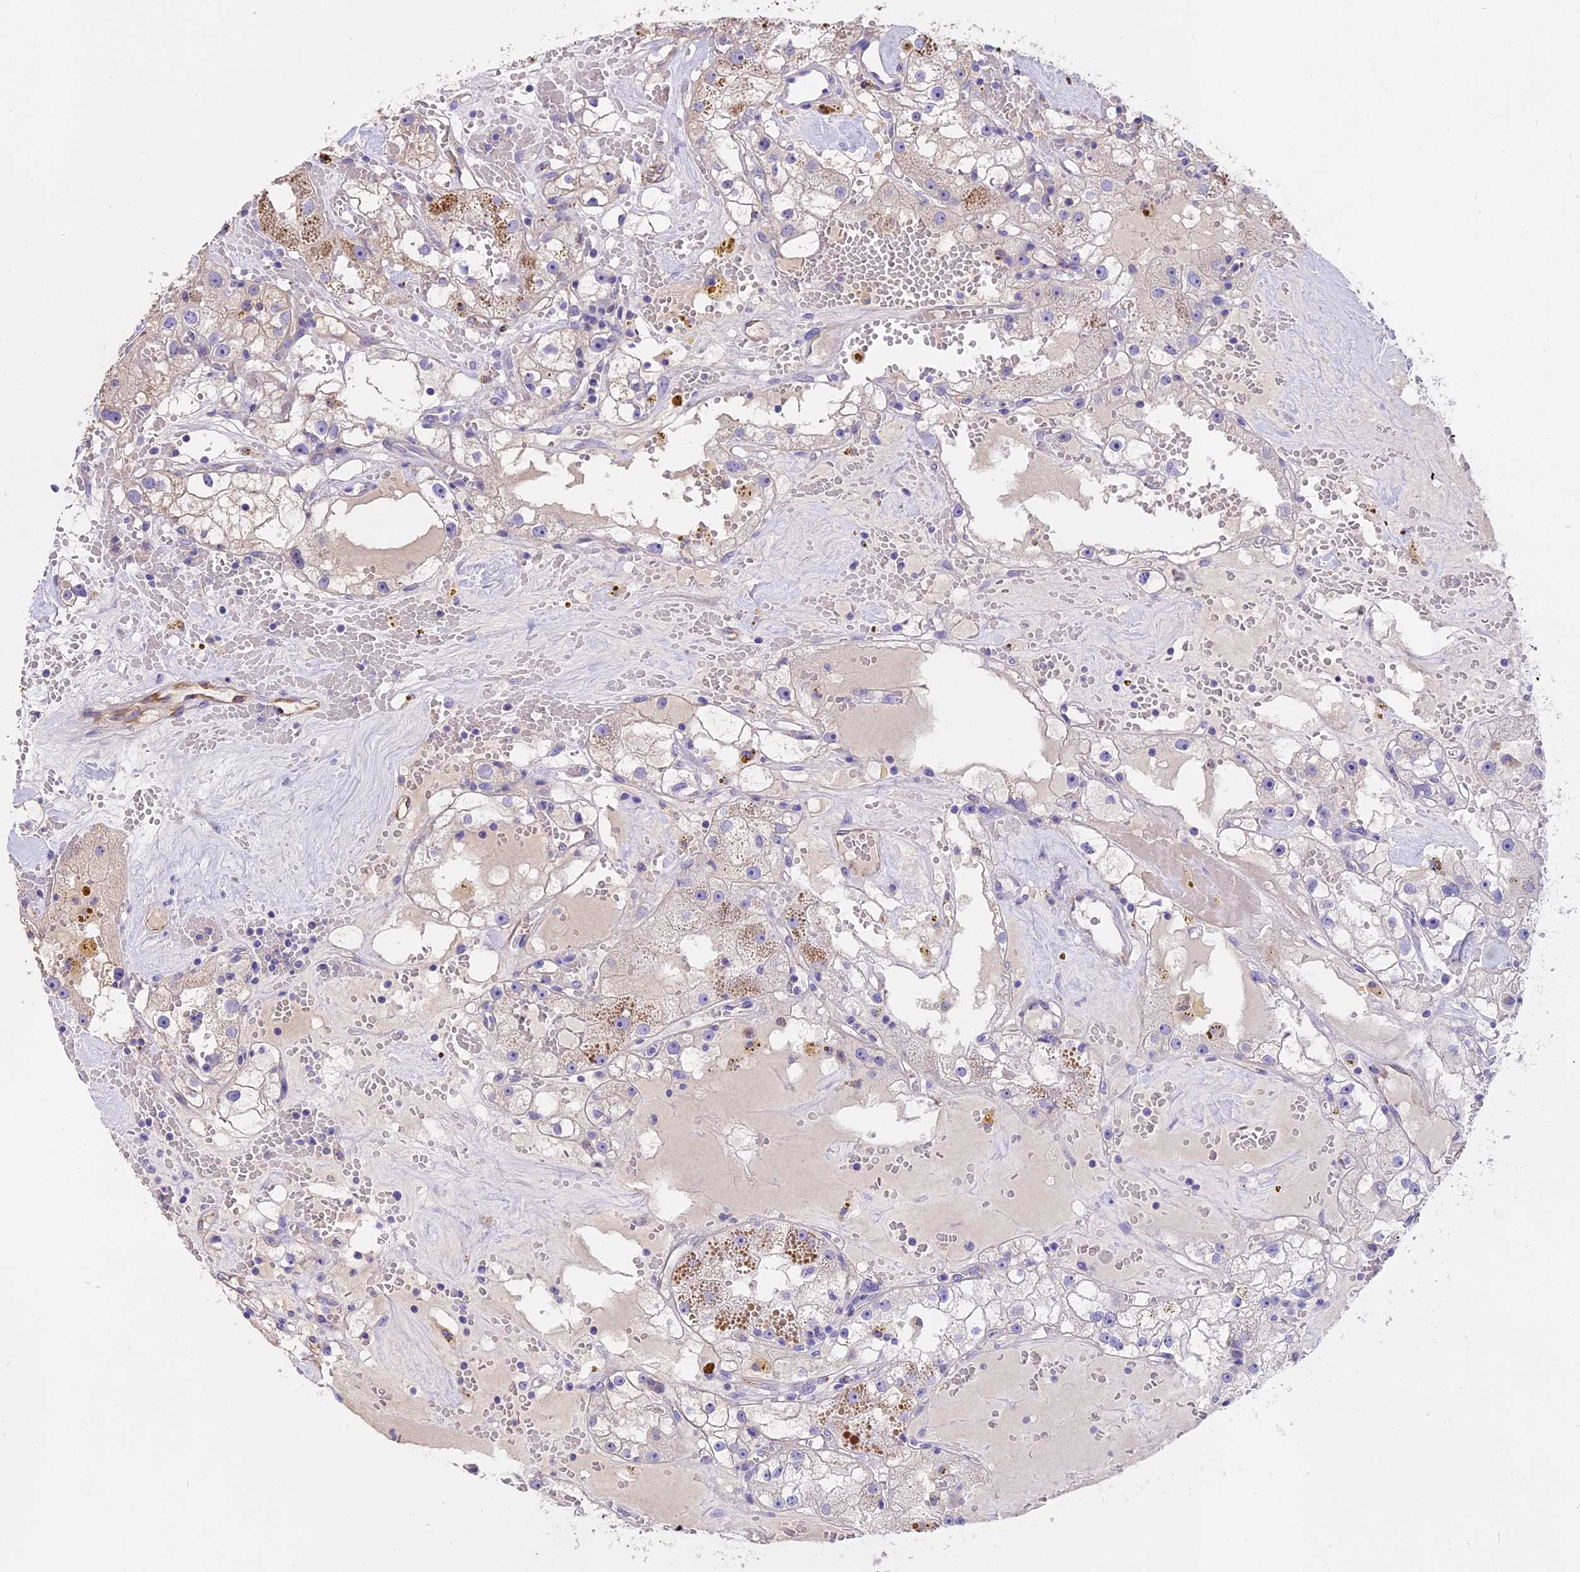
{"staining": {"intensity": "negative", "quantity": "none", "location": "none"}, "tissue": "renal cancer", "cell_type": "Tumor cells", "image_type": "cancer", "snomed": [{"axis": "morphology", "description": "Adenocarcinoma, NOS"}, {"axis": "topography", "description": "Kidney"}], "caption": "Immunohistochemistry of renal cancer shows no positivity in tumor cells.", "gene": "WFDC2", "patient": {"sex": "male", "age": 56}}